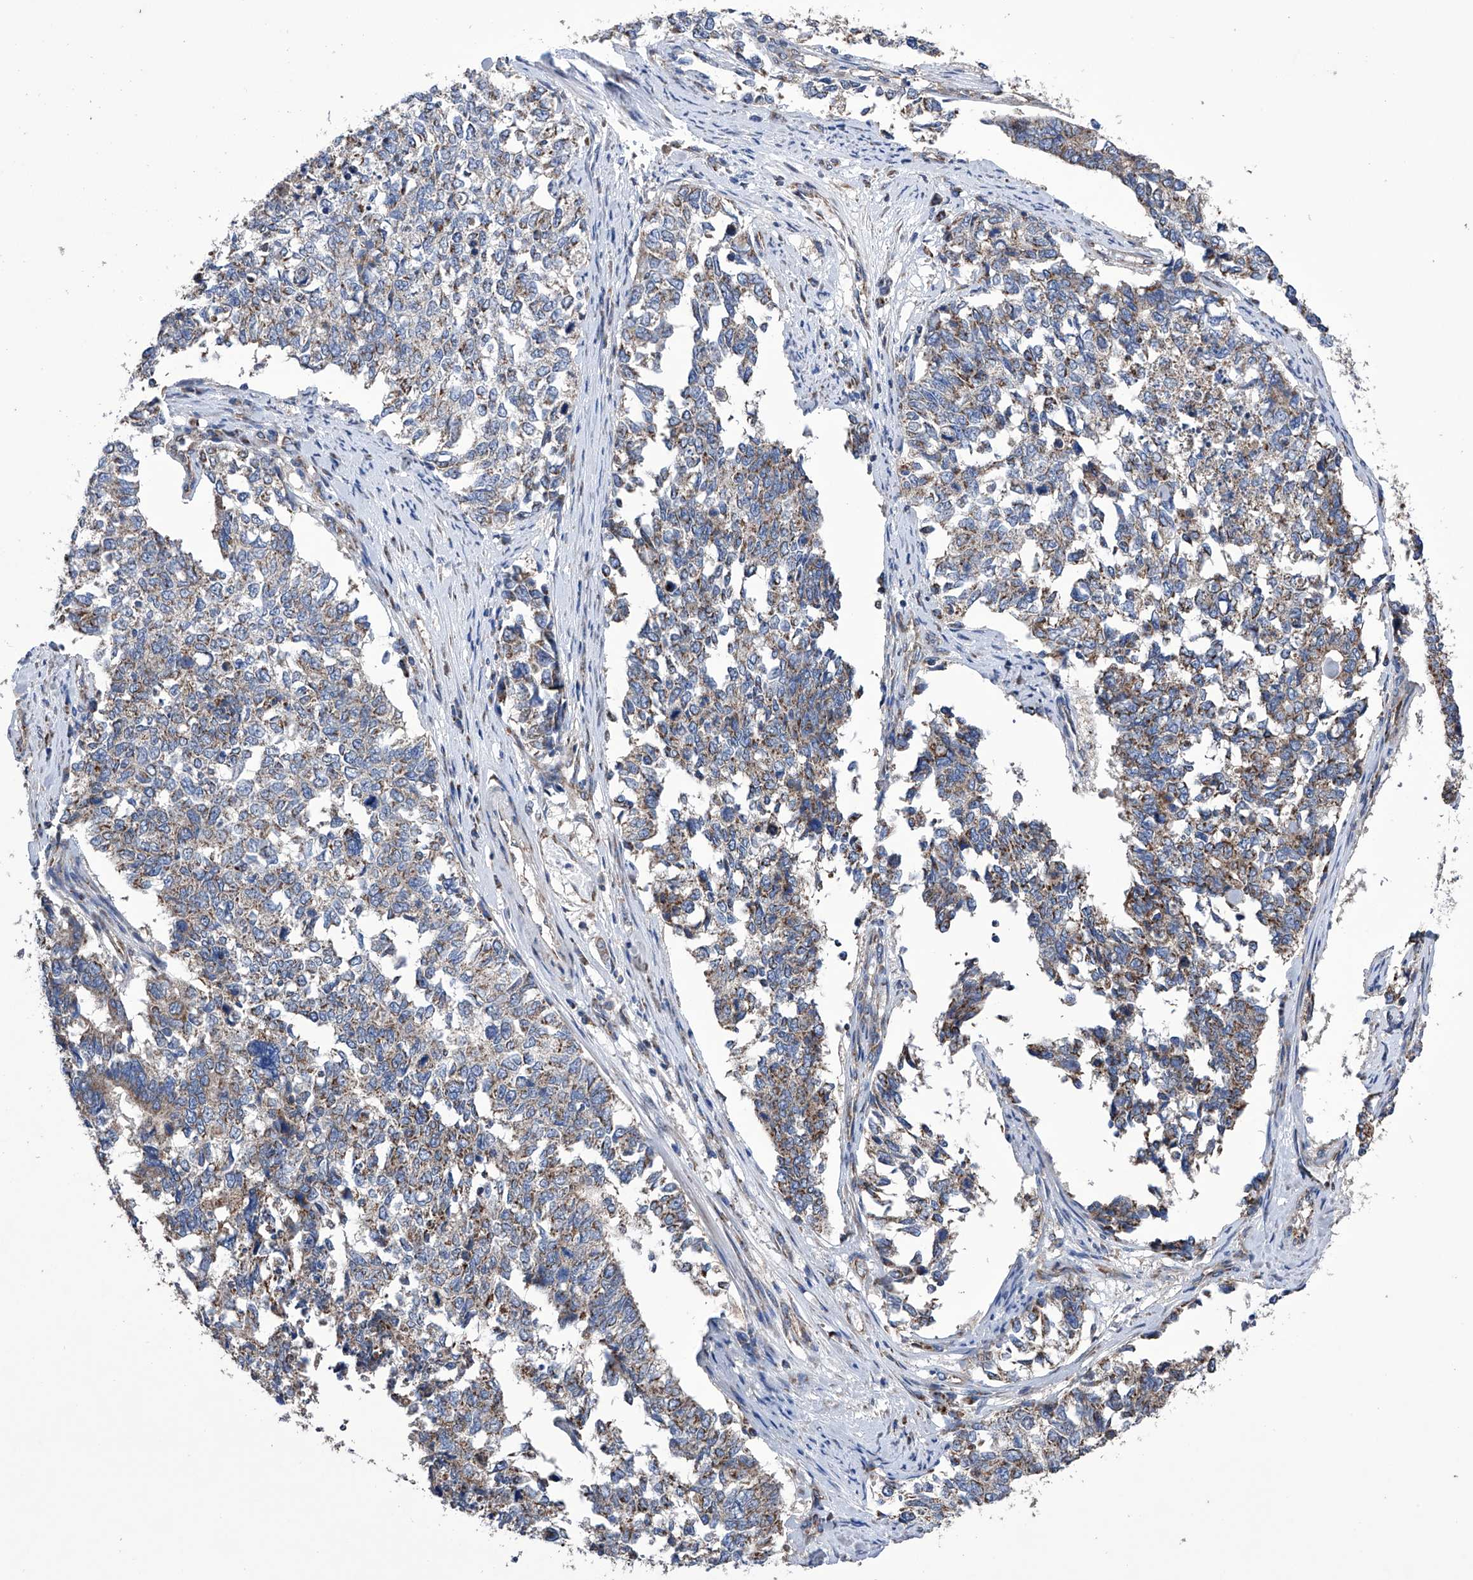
{"staining": {"intensity": "moderate", "quantity": "25%-75%", "location": "cytoplasmic/membranous"}, "tissue": "cervical cancer", "cell_type": "Tumor cells", "image_type": "cancer", "snomed": [{"axis": "morphology", "description": "Squamous cell carcinoma, NOS"}, {"axis": "topography", "description": "Cervix"}], "caption": "Immunohistochemical staining of cervical squamous cell carcinoma displays moderate cytoplasmic/membranous protein staining in approximately 25%-75% of tumor cells.", "gene": "EFCAB2", "patient": {"sex": "female", "age": 63}}